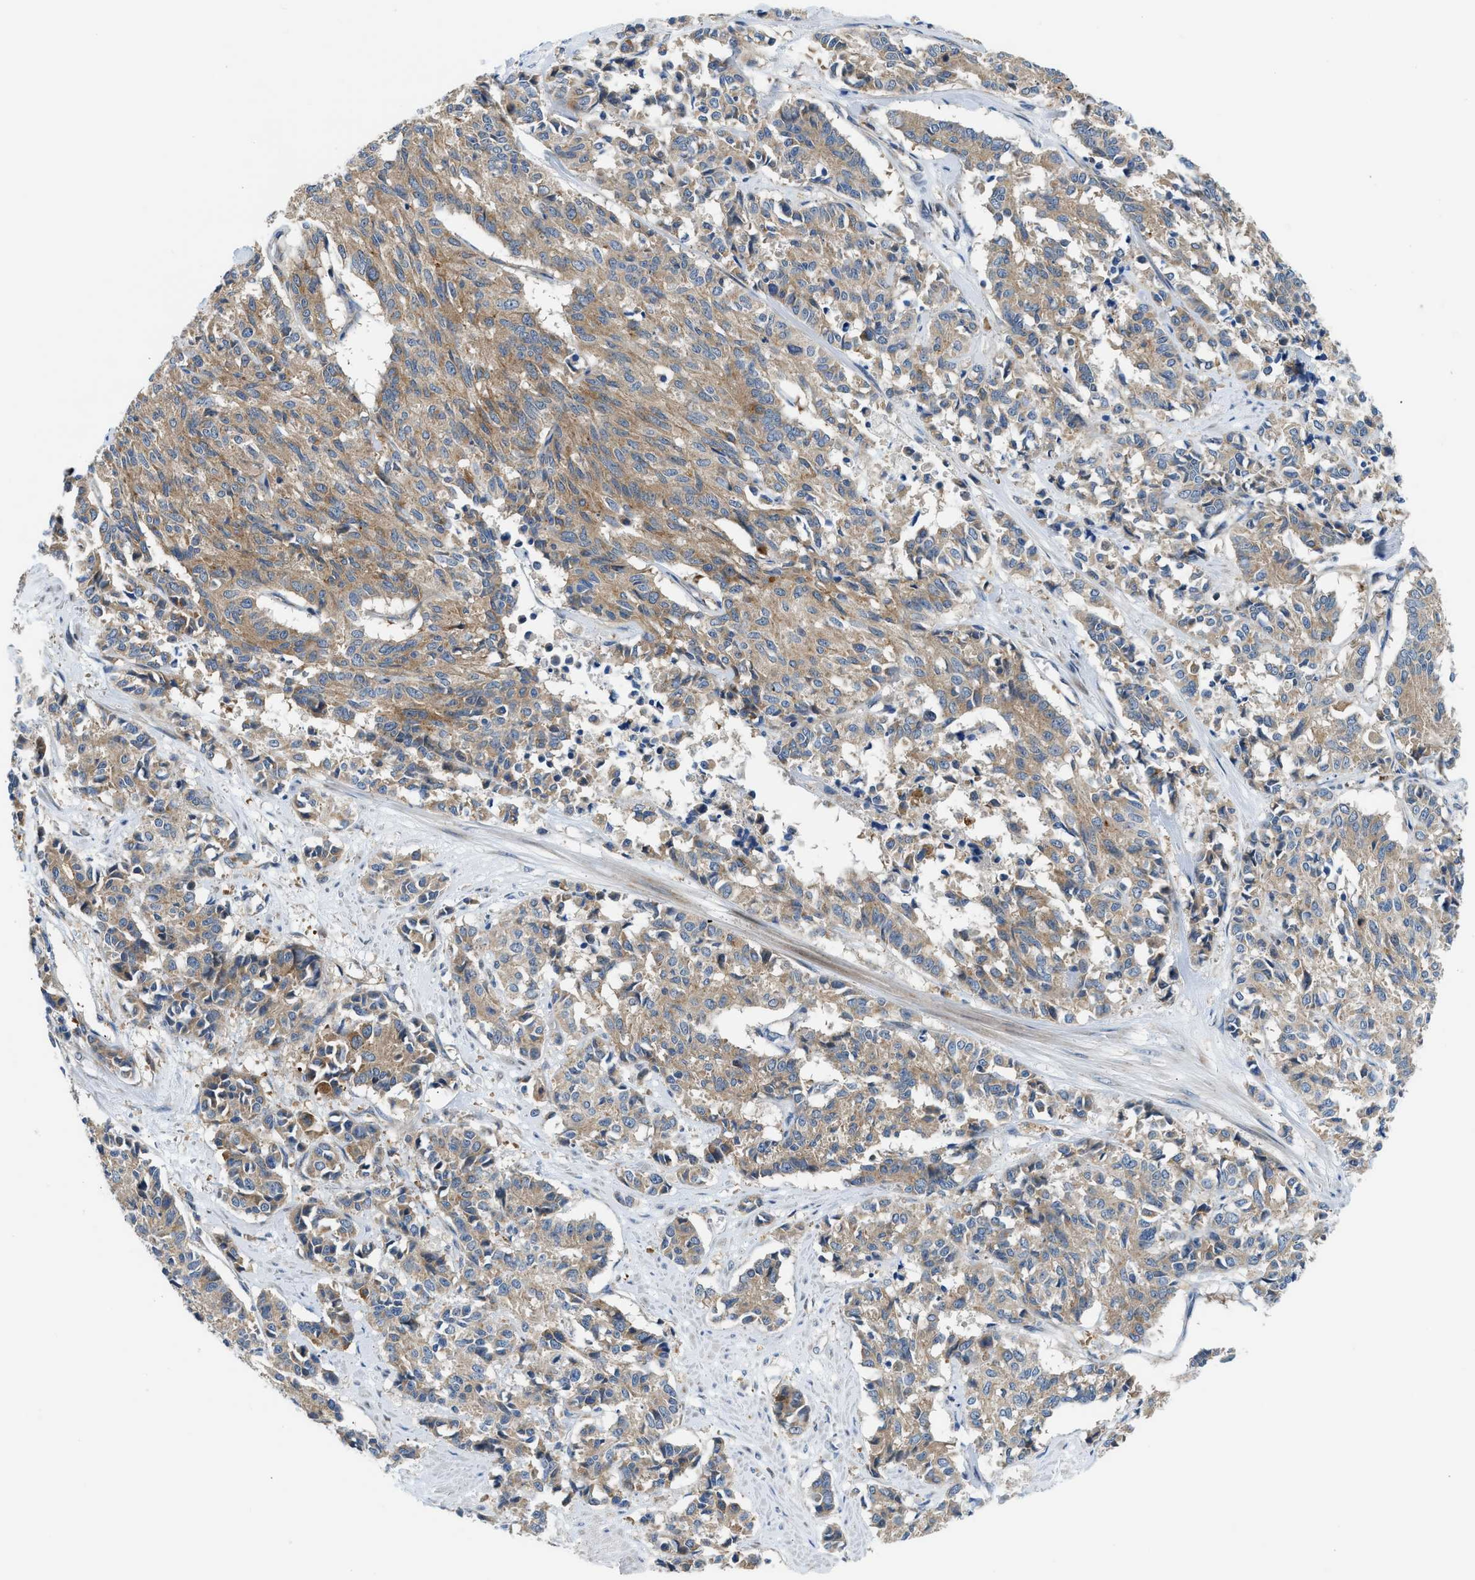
{"staining": {"intensity": "moderate", "quantity": ">75%", "location": "cytoplasmic/membranous"}, "tissue": "cervical cancer", "cell_type": "Tumor cells", "image_type": "cancer", "snomed": [{"axis": "morphology", "description": "Squamous cell carcinoma, NOS"}, {"axis": "topography", "description": "Cervix"}], "caption": "Human cervical squamous cell carcinoma stained for a protein (brown) shows moderate cytoplasmic/membranous positive positivity in about >75% of tumor cells.", "gene": "LPIN2", "patient": {"sex": "female", "age": 35}}